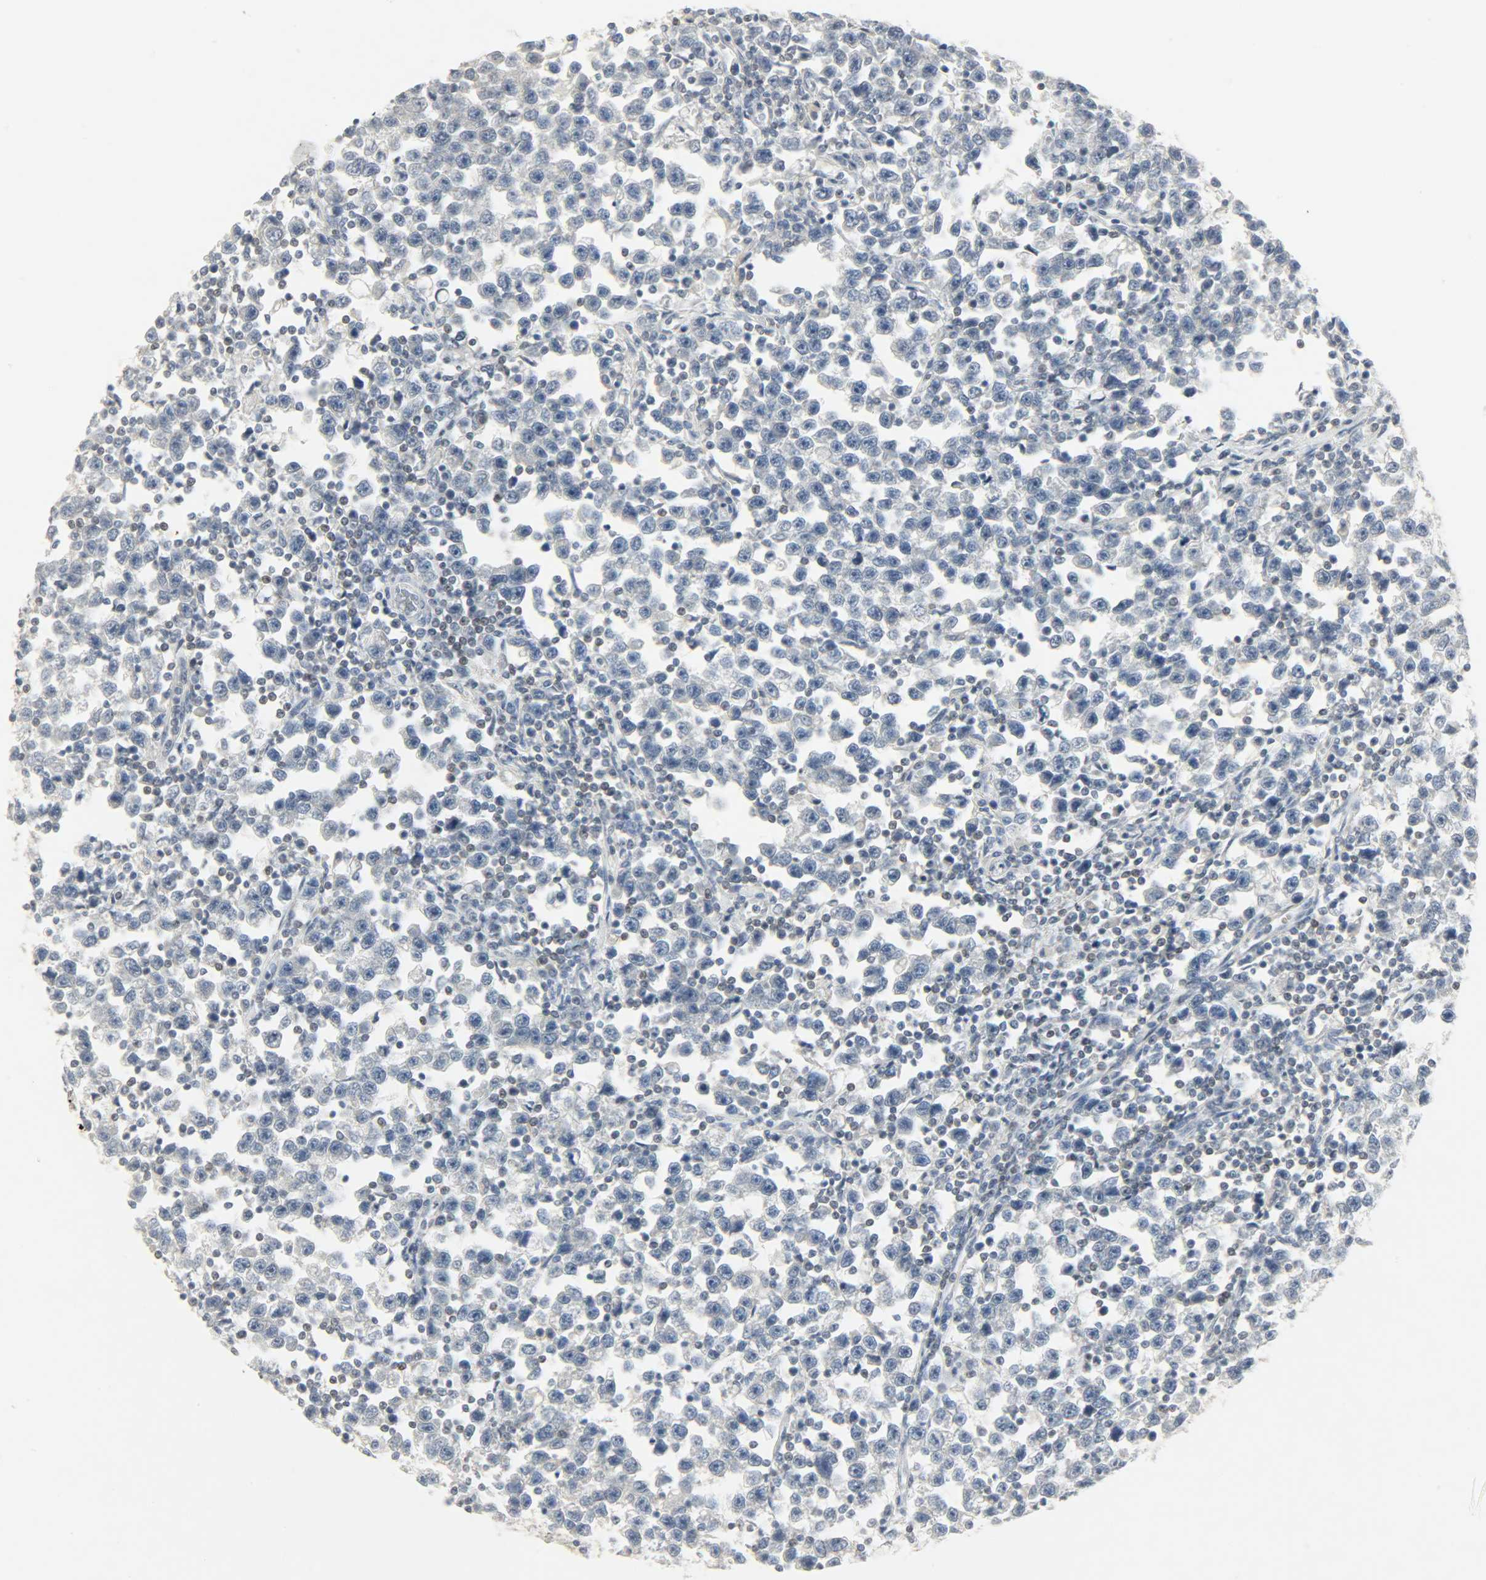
{"staining": {"intensity": "negative", "quantity": "none", "location": "none"}, "tissue": "testis cancer", "cell_type": "Tumor cells", "image_type": "cancer", "snomed": [{"axis": "morphology", "description": "Seminoma, NOS"}, {"axis": "topography", "description": "Testis"}], "caption": "Tumor cells show no significant protein expression in testis cancer.", "gene": "CAMK4", "patient": {"sex": "male", "age": 43}}